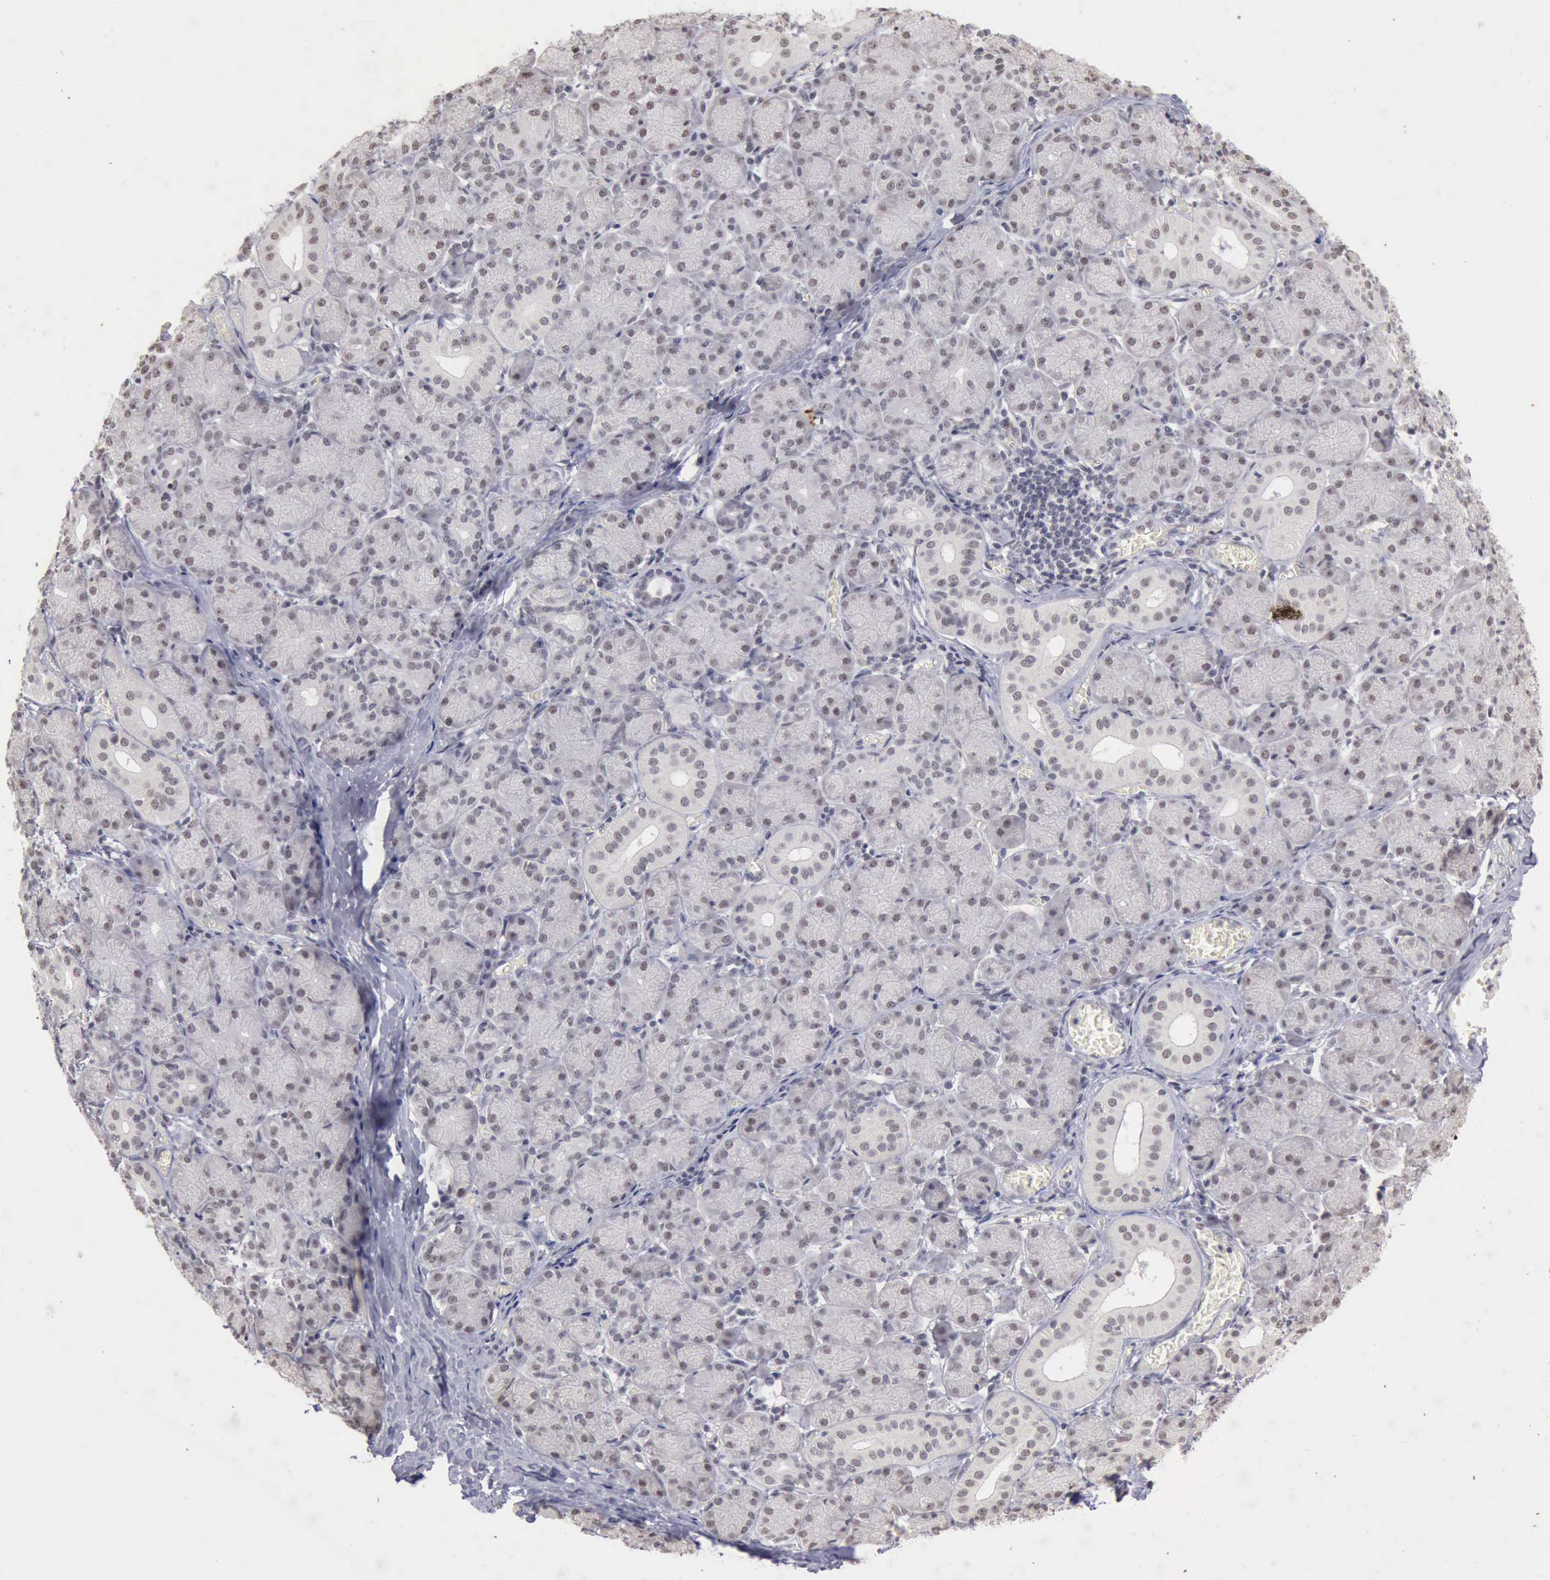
{"staining": {"intensity": "weak", "quantity": "<25%", "location": "nuclear"}, "tissue": "salivary gland", "cell_type": "Glandular cells", "image_type": "normal", "snomed": [{"axis": "morphology", "description": "Normal tissue, NOS"}, {"axis": "topography", "description": "Salivary gland"}], "caption": "Glandular cells are negative for protein expression in benign human salivary gland. (DAB (3,3'-diaminobenzidine) IHC visualized using brightfield microscopy, high magnification).", "gene": "TAF1", "patient": {"sex": "female", "age": 24}}